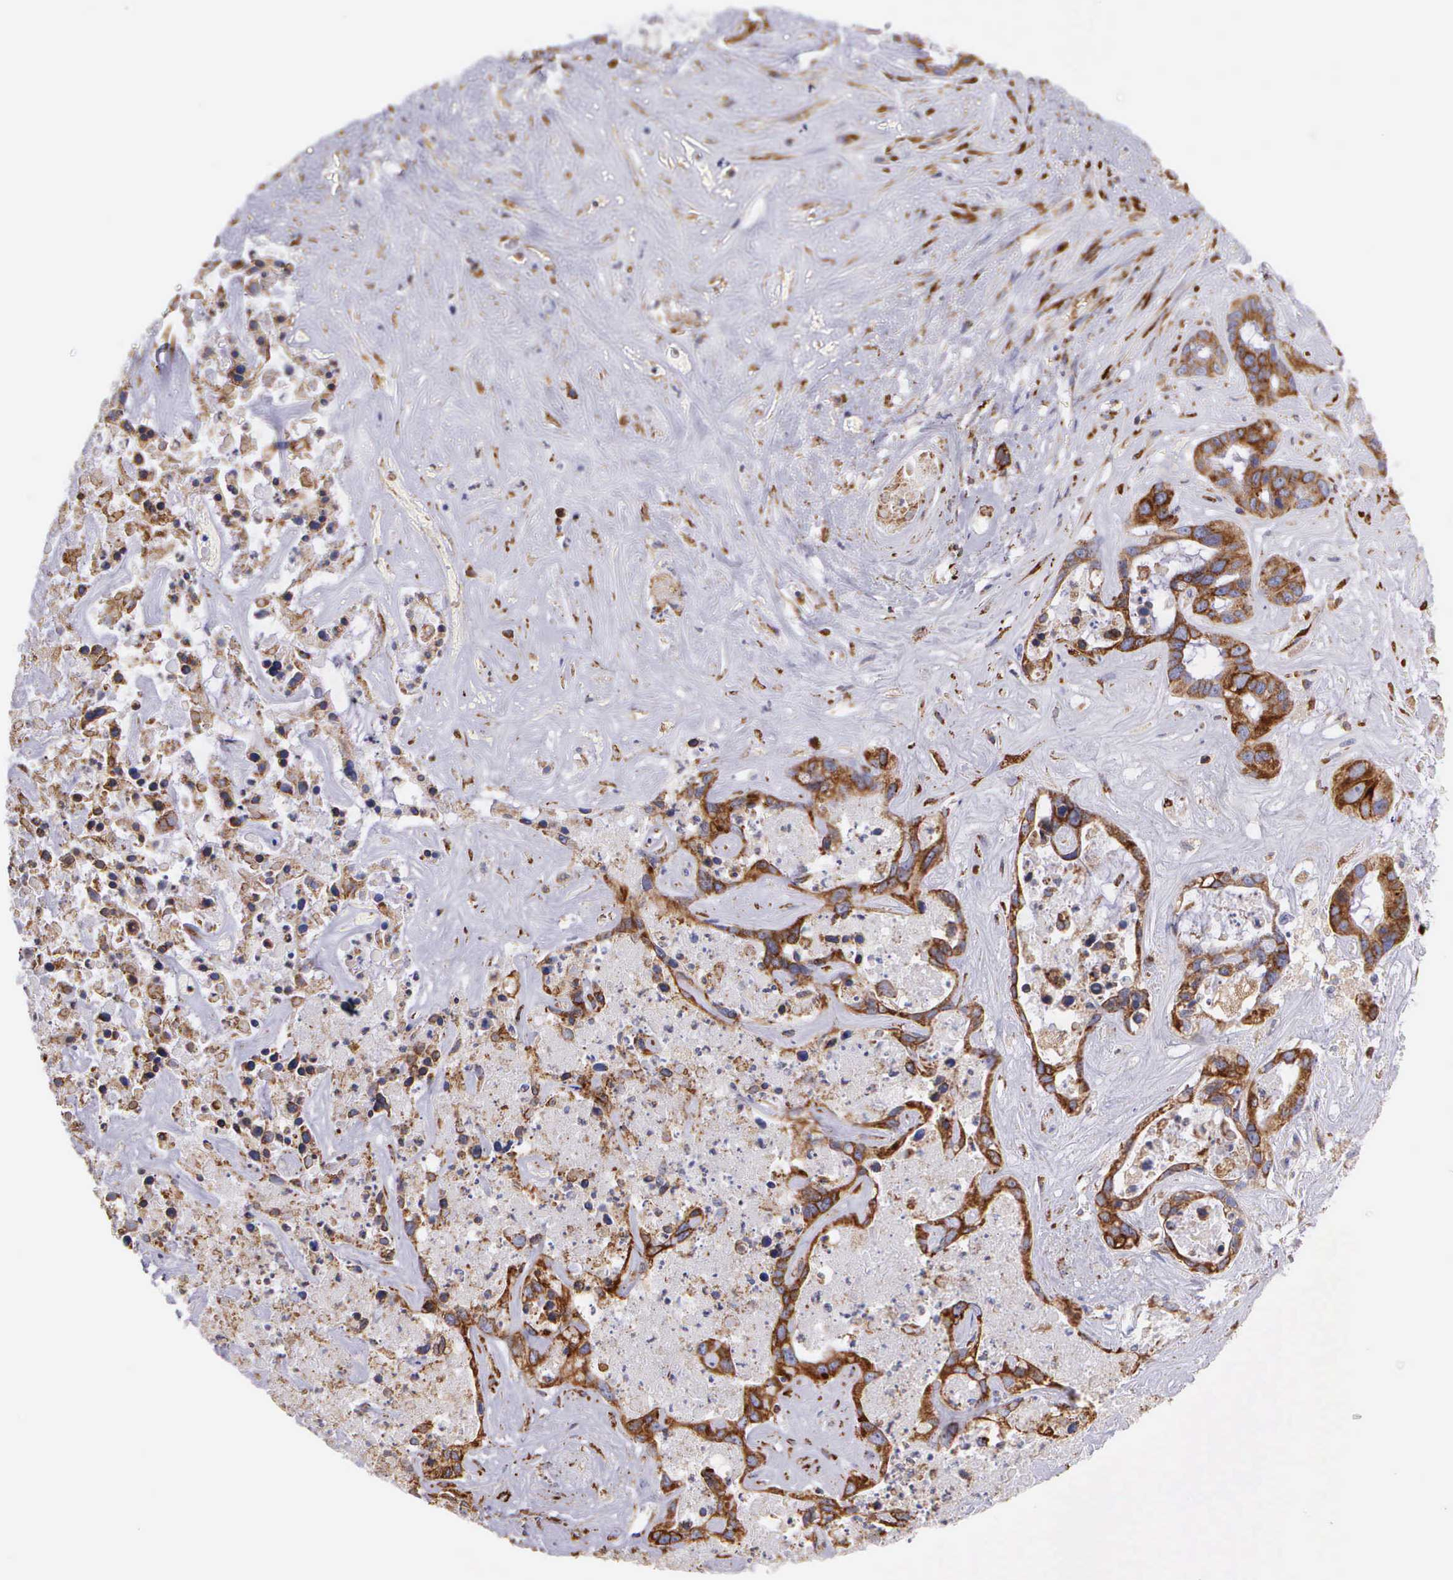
{"staining": {"intensity": "strong", "quantity": ">75%", "location": "cytoplasmic/membranous"}, "tissue": "liver cancer", "cell_type": "Tumor cells", "image_type": "cancer", "snomed": [{"axis": "morphology", "description": "Cholangiocarcinoma"}, {"axis": "topography", "description": "Liver"}], "caption": "High-magnification brightfield microscopy of liver cholangiocarcinoma stained with DAB (brown) and counterstained with hematoxylin (blue). tumor cells exhibit strong cytoplasmic/membranous positivity is appreciated in about>75% of cells.", "gene": "CKAP4", "patient": {"sex": "female", "age": 65}}